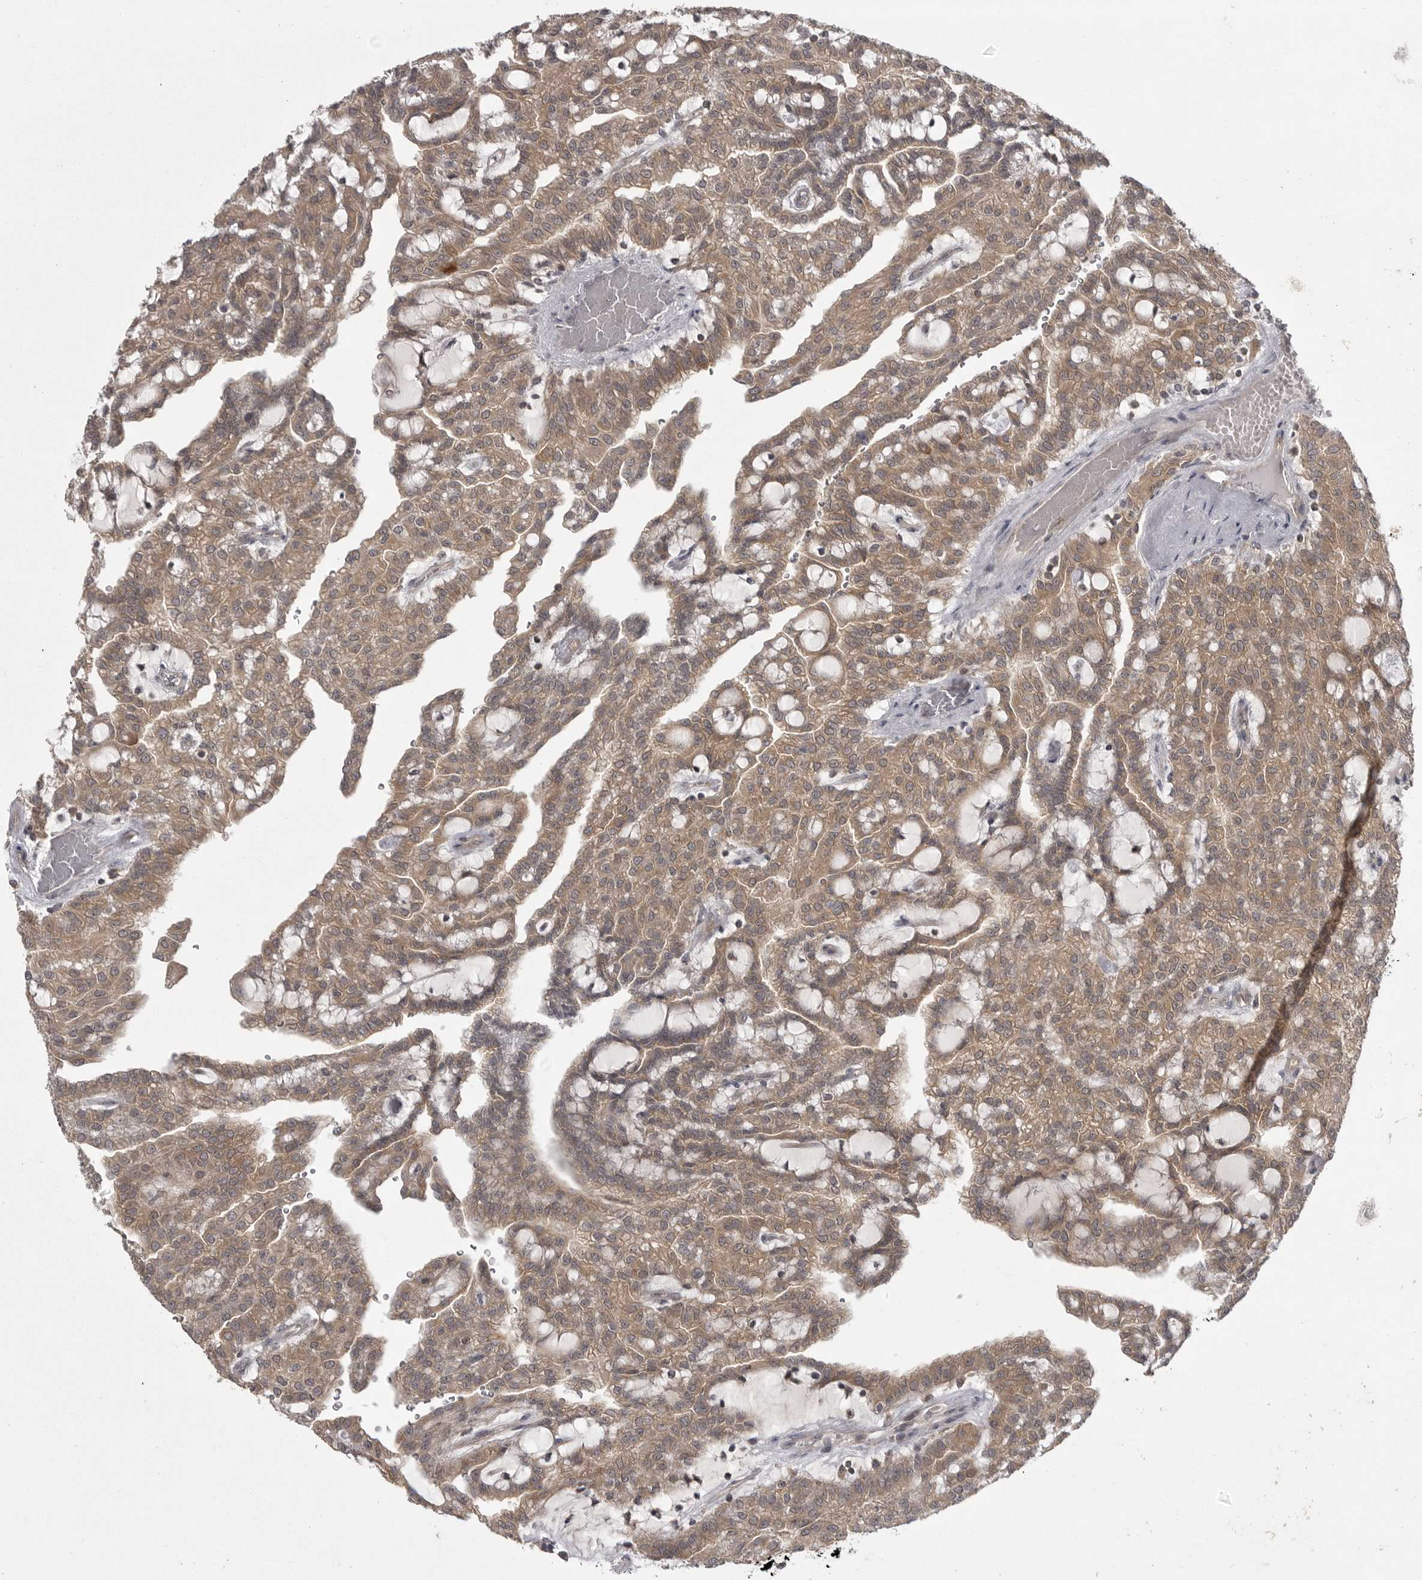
{"staining": {"intensity": "moderate", "quantity": ">75%", "location": "cytoplasmic/membranous"}, "tissue": "renal cancer", "cell_type": "Tumor cells", "image_type": "cancer", "snomed": [{"axis": "morphology", "description": "Adenocarcinoma, NOS"}, {"axis": "topography", "description": "Kidney"}], "caption": "Protein analysis of renal cancer tissue exhibits moderate cytoplasmic/membranous positivity in about >75% of tumor cells.", "gene": "PHF13", "patient": {"sex": "male", "age": 63}}